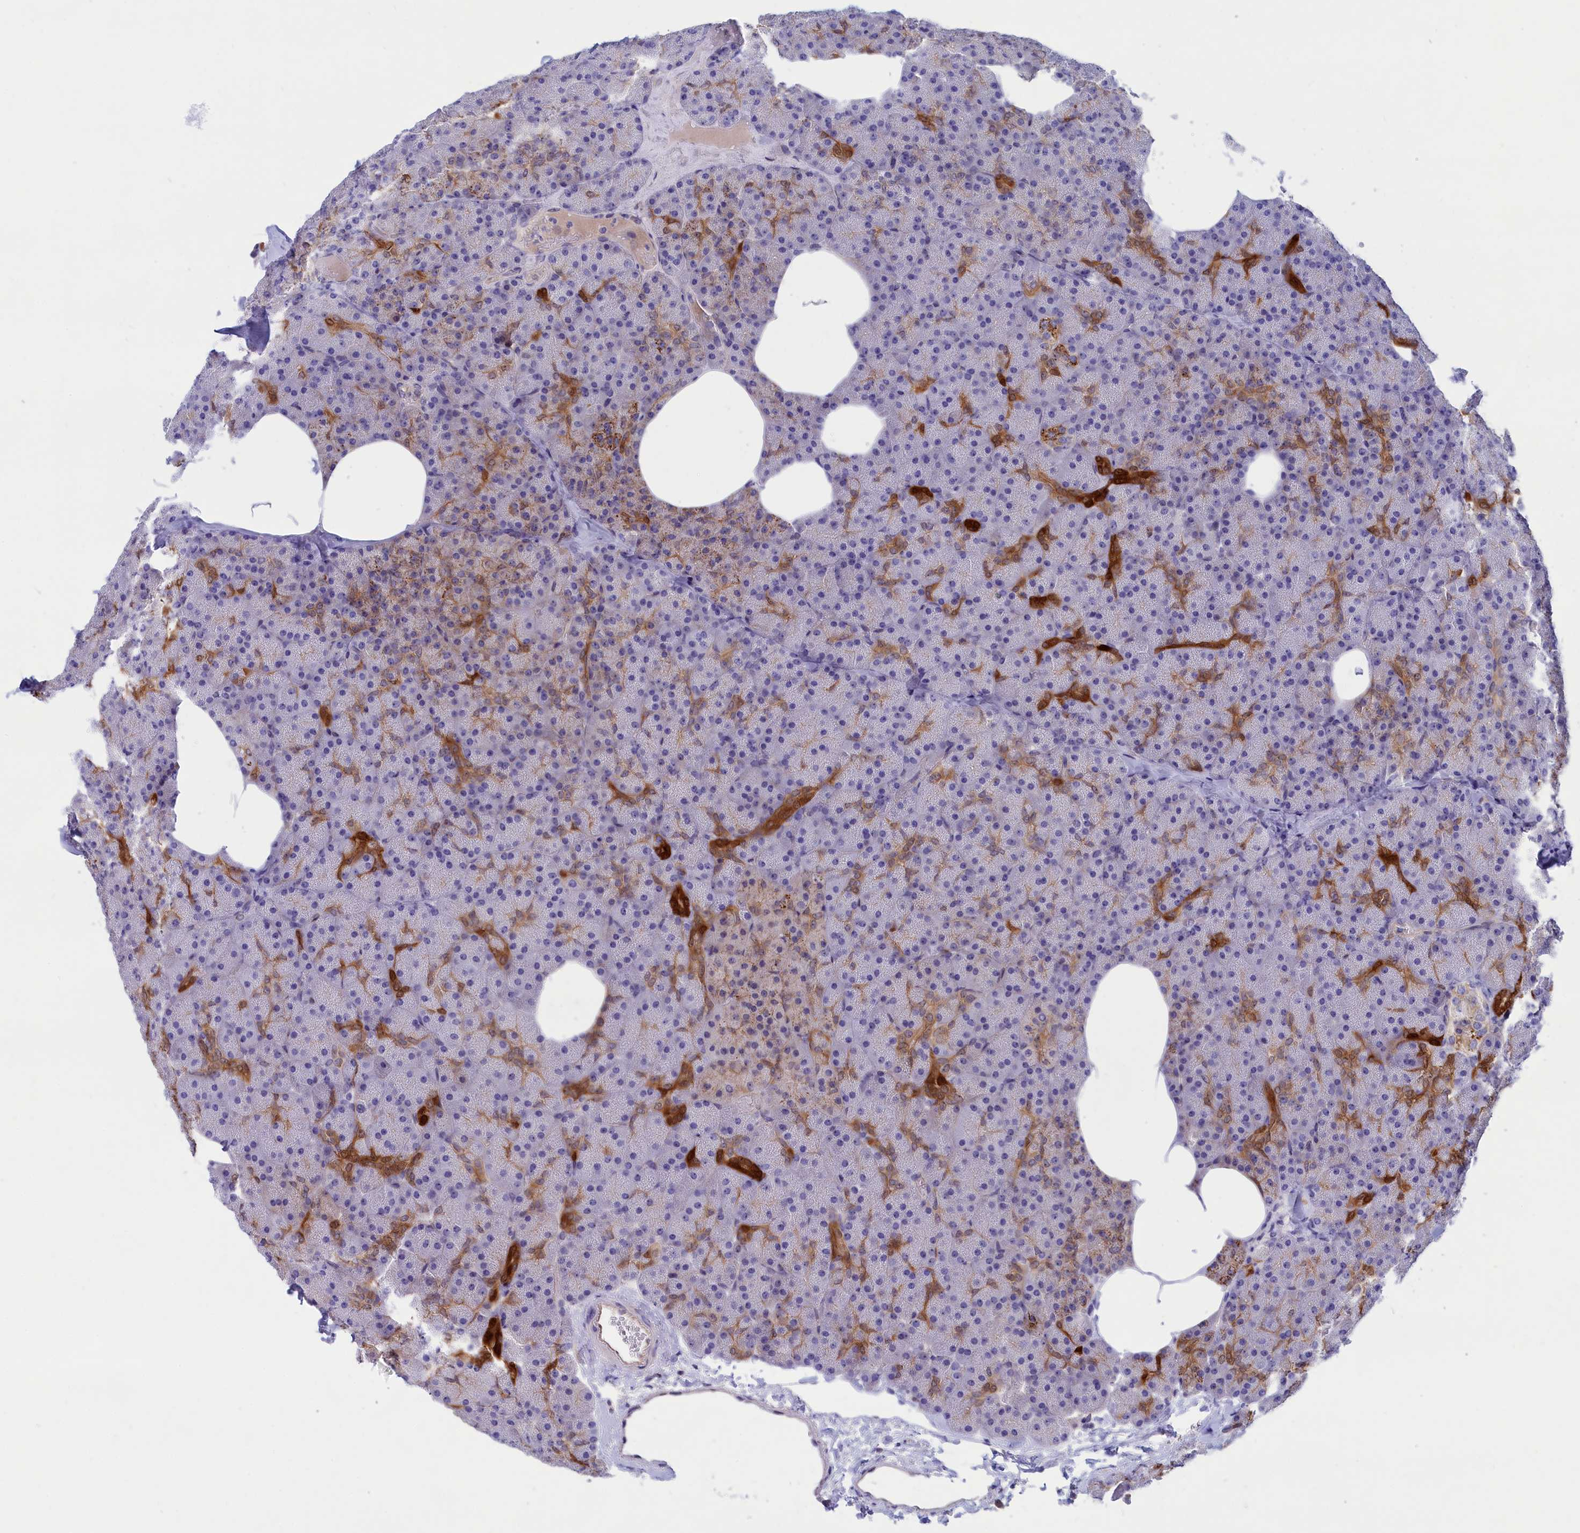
{"staining": {"intensity": "strong", "quantity": "<25%", "location": "cytoplasmic/membranous"}, "tissue": "pancreas", "cell_type": "Exocrine glandular cells", "image_type": "normal", "snomed": [{"axis": "morphology", "description": "Normal tissue, NOS"}, {"axis": "morphology", "description": "Carcinoid, malignant, NOS"}, {"axis": "topography", "description": "Pancreas"}], "caption": "Immunohistochemical staining of benign human pancreas demonstrates medium levels of strong cytoplasmic/membranous staining in approximately <25% of exocrine glandular cells.", "gene": "ABCC12", "patient": {"sex": "female", "age": 35}}